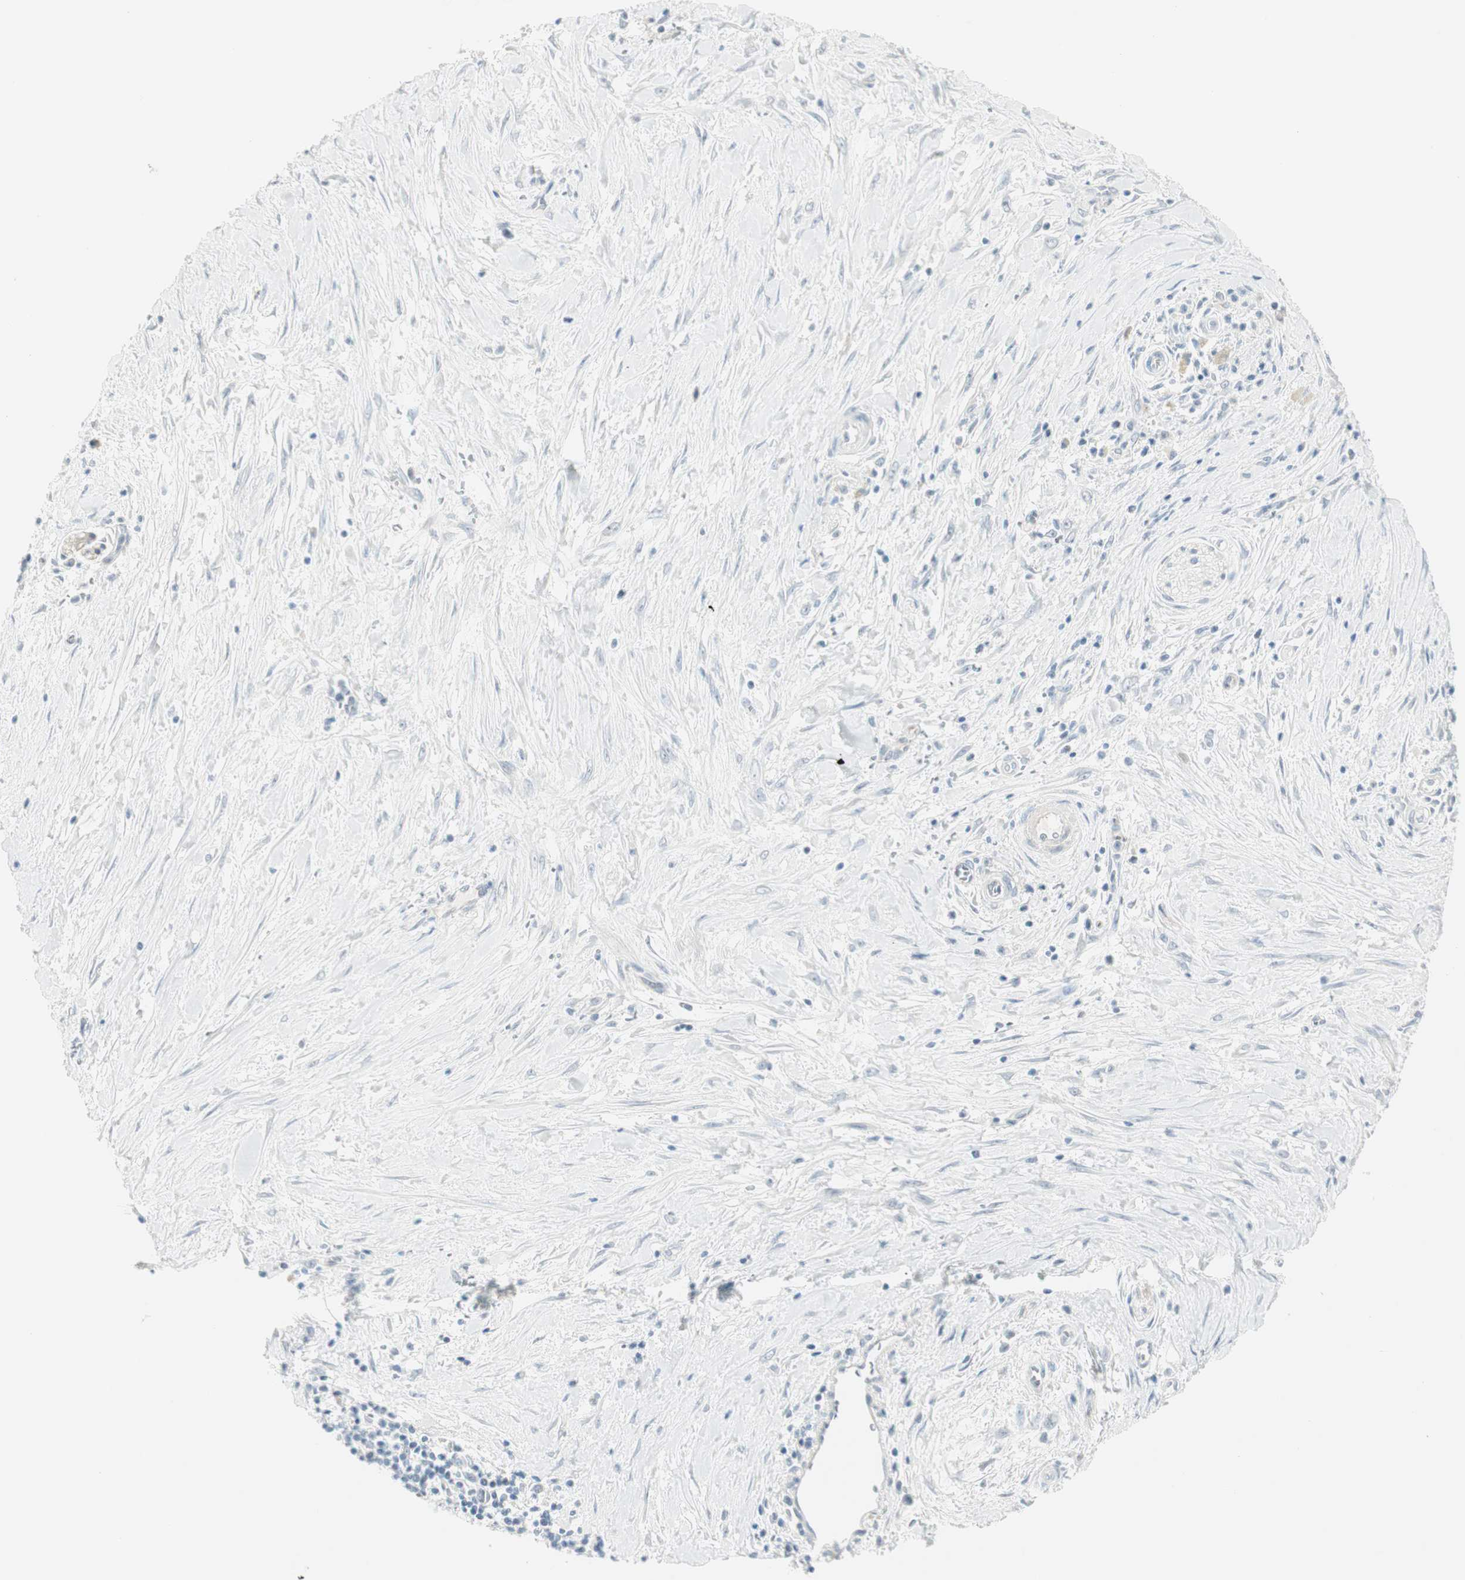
{"staining": {"intensity": "negative", "quantity": "none", "location": "none"}, "tissue": "pancreatic cancer", "cell_type": "Tumor cells", "image_type": "cancer", "snomed": [{"axis": "morphology", "description": "Adenocarcinoma, NOS"}, {"axis": "topography", "description": "Pancreas"}], "caption": "IHC image of human pancreatic cancer stained for a protein (brown), which displays no positivity in tumor cells.", "gene": "MLLT10", "patient": {"sex": "male", "age": 59}}